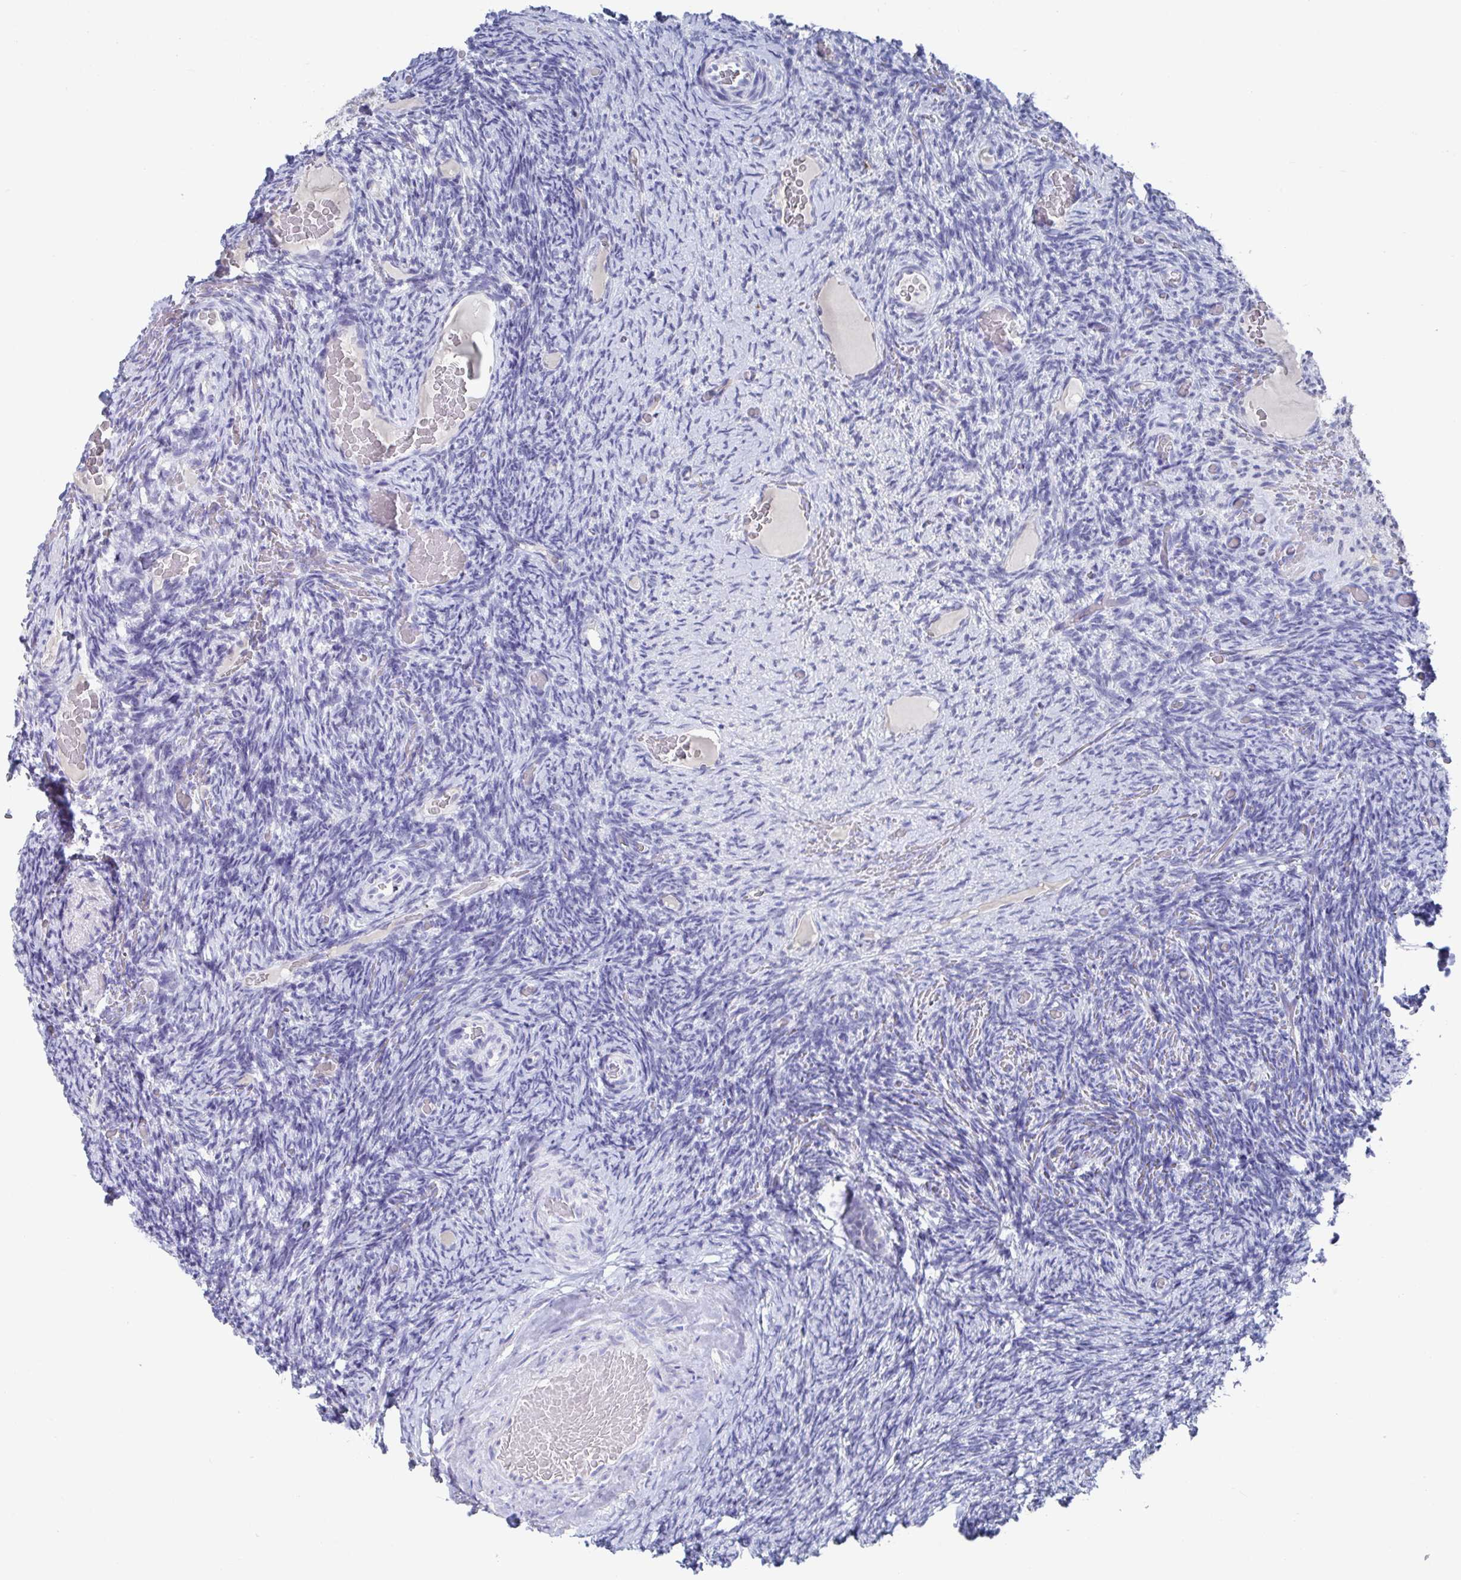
{"staining": {"intensity": "negative", "quantity": "none", "location": "none"}, "tissue": "ovary", "cell_type": "Ovarian stroma cells", "image_type": "normal", "snomed": [{"axis": "morphology", "description": "Normal tissue, NOS"}, {"axis": "topography", "description": "Ovary"}], "caption": "Ovarian stroma cells show no significant expression in normal ovary.", "gene": "TAS2R39", "patient": {"sex": "female", "age": 34}}